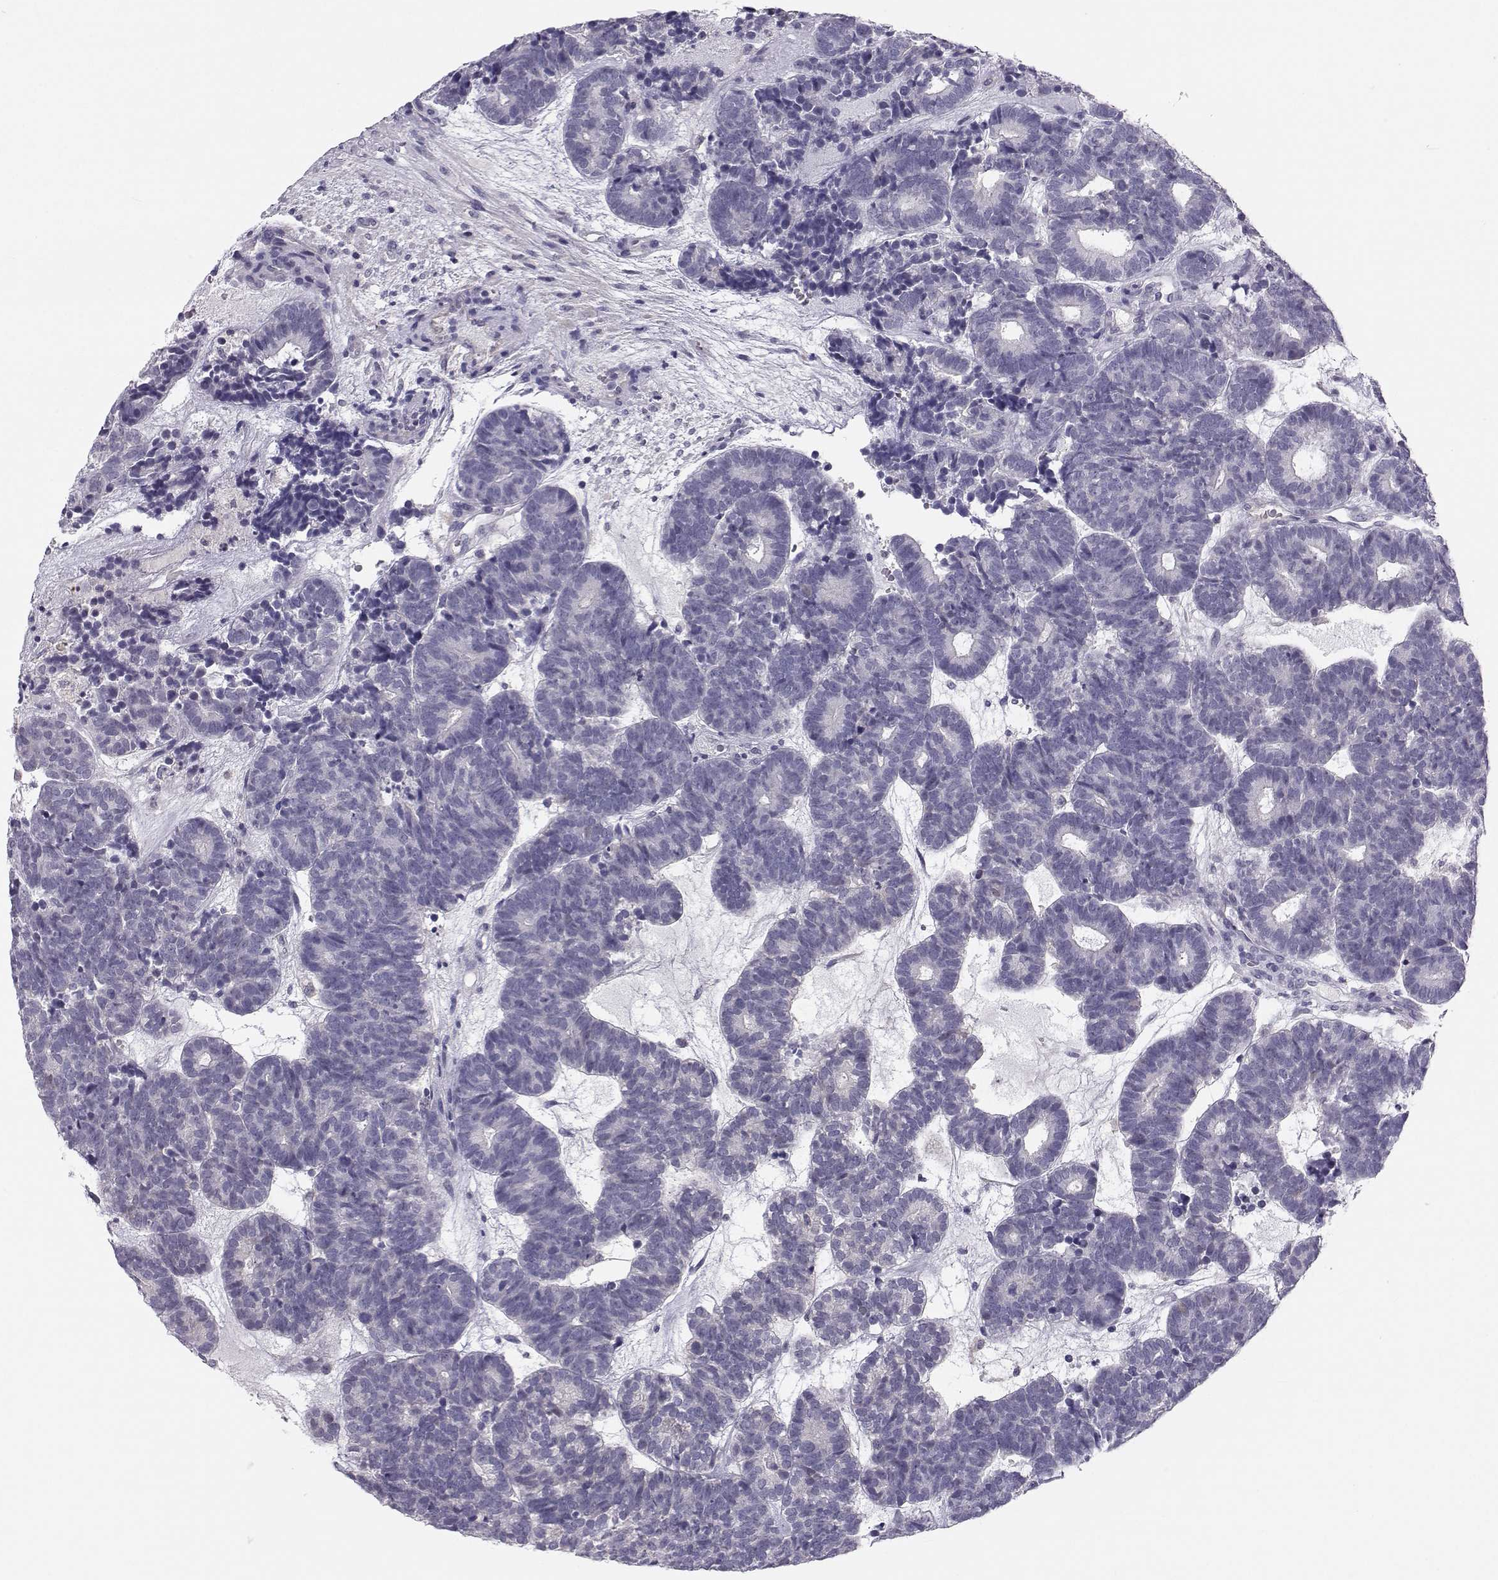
{"staining": {"intensity": "negative", "quantity": "none", "location": "none"}, "tissue": "head and neck cancer", "cell_type": "Tumor cells", "image_type": "cancer", "snomed": [{"axis": "morphology", "description": "Adenocarcinoma, NOS"}, {"axis": "topography", "description": "Head-Neck"}], "caption": "Tumor cells are negative for protein expression in human head and neck cancer (adenocarcinoma).", "gene": "MROH7", "patient": {"sex": "female", "age": 81}}